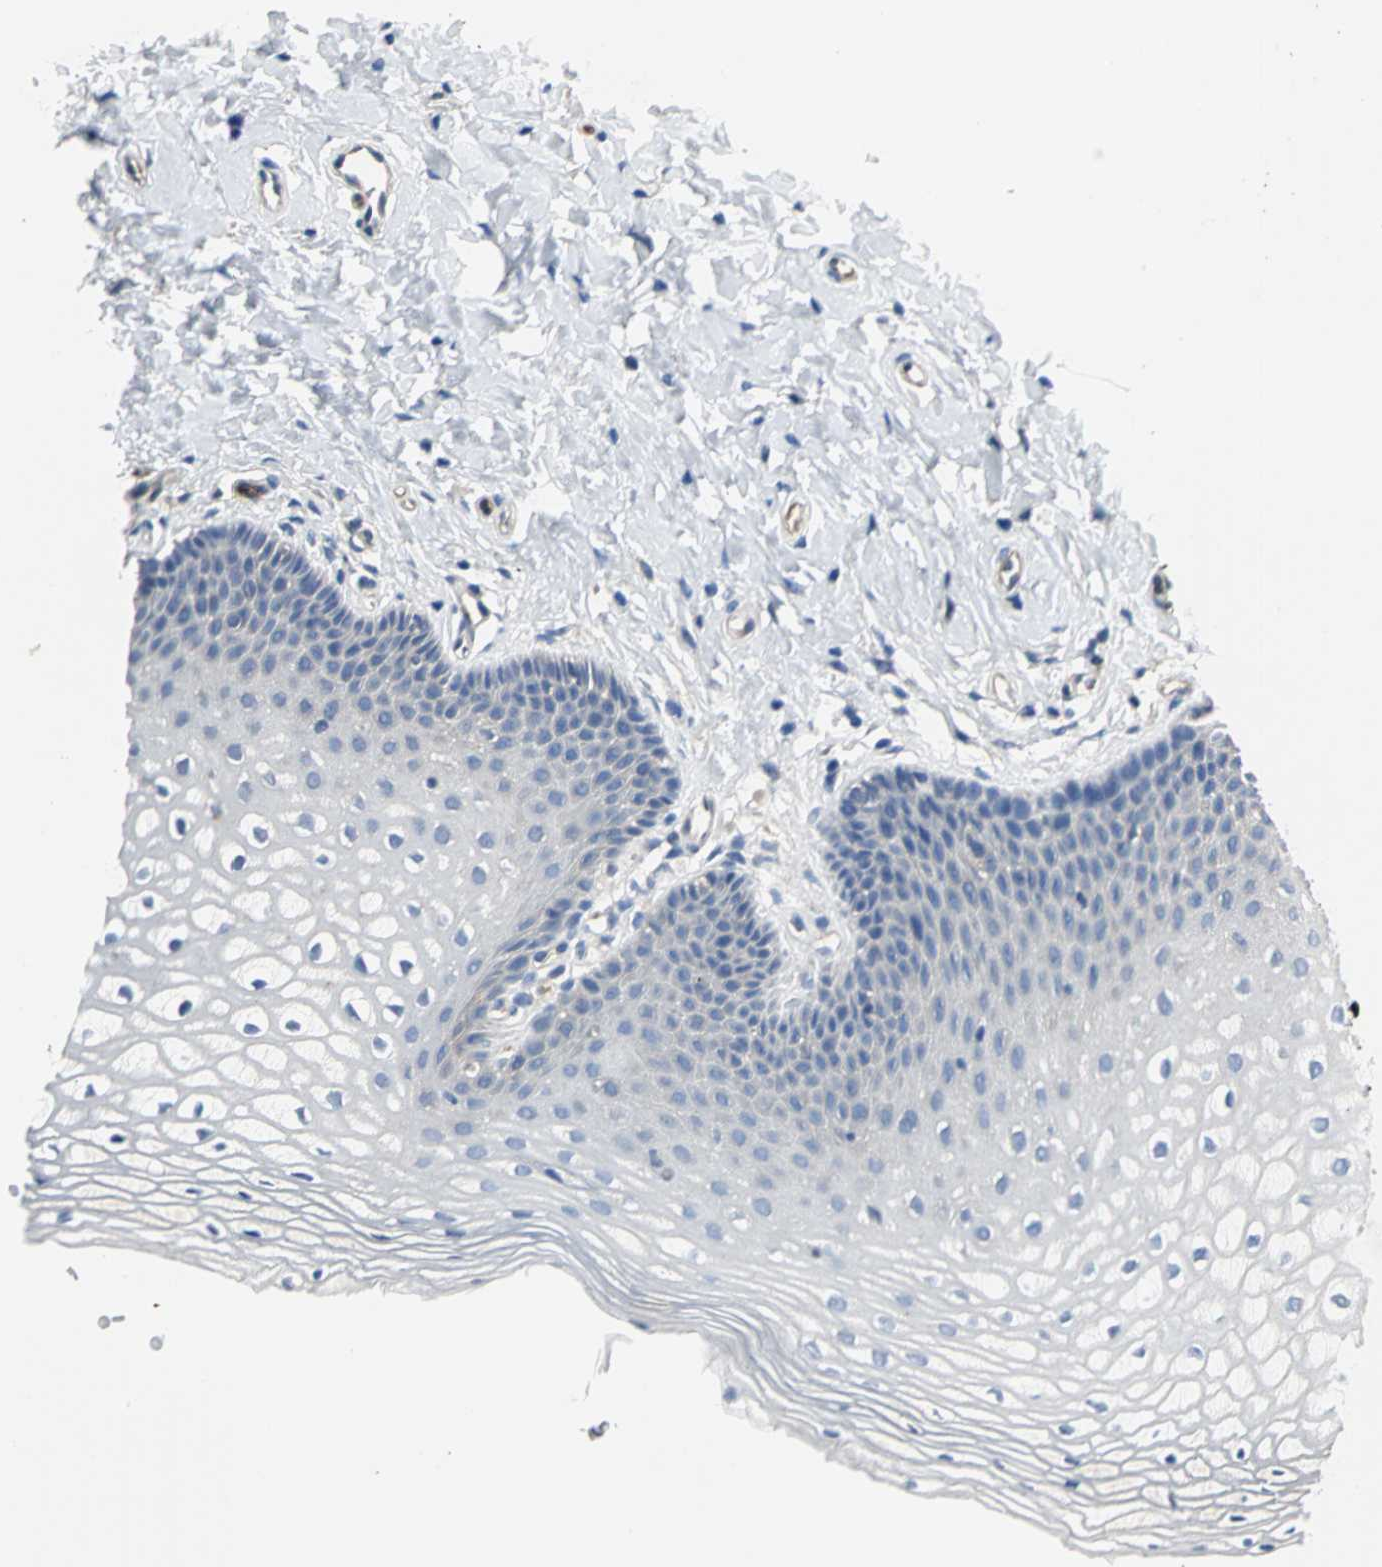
{"staining": {"intensity": "negative", "quantity": "none", "location": "none"}, "tissue": "vagina", "cell_type": "Squamous epithelial cells", "image_type": "normal", "snomed": [{"axis": "morphology", "description": "Normal tissue, NOS"}, {"axis": "topography", "description": "Vagina"}], "caption": "The micrograph shows no staining of squamous epithelial cells in normal vagina.", "gene": "CHRNB1", "patient": {"sex": "female", "age": 55}}